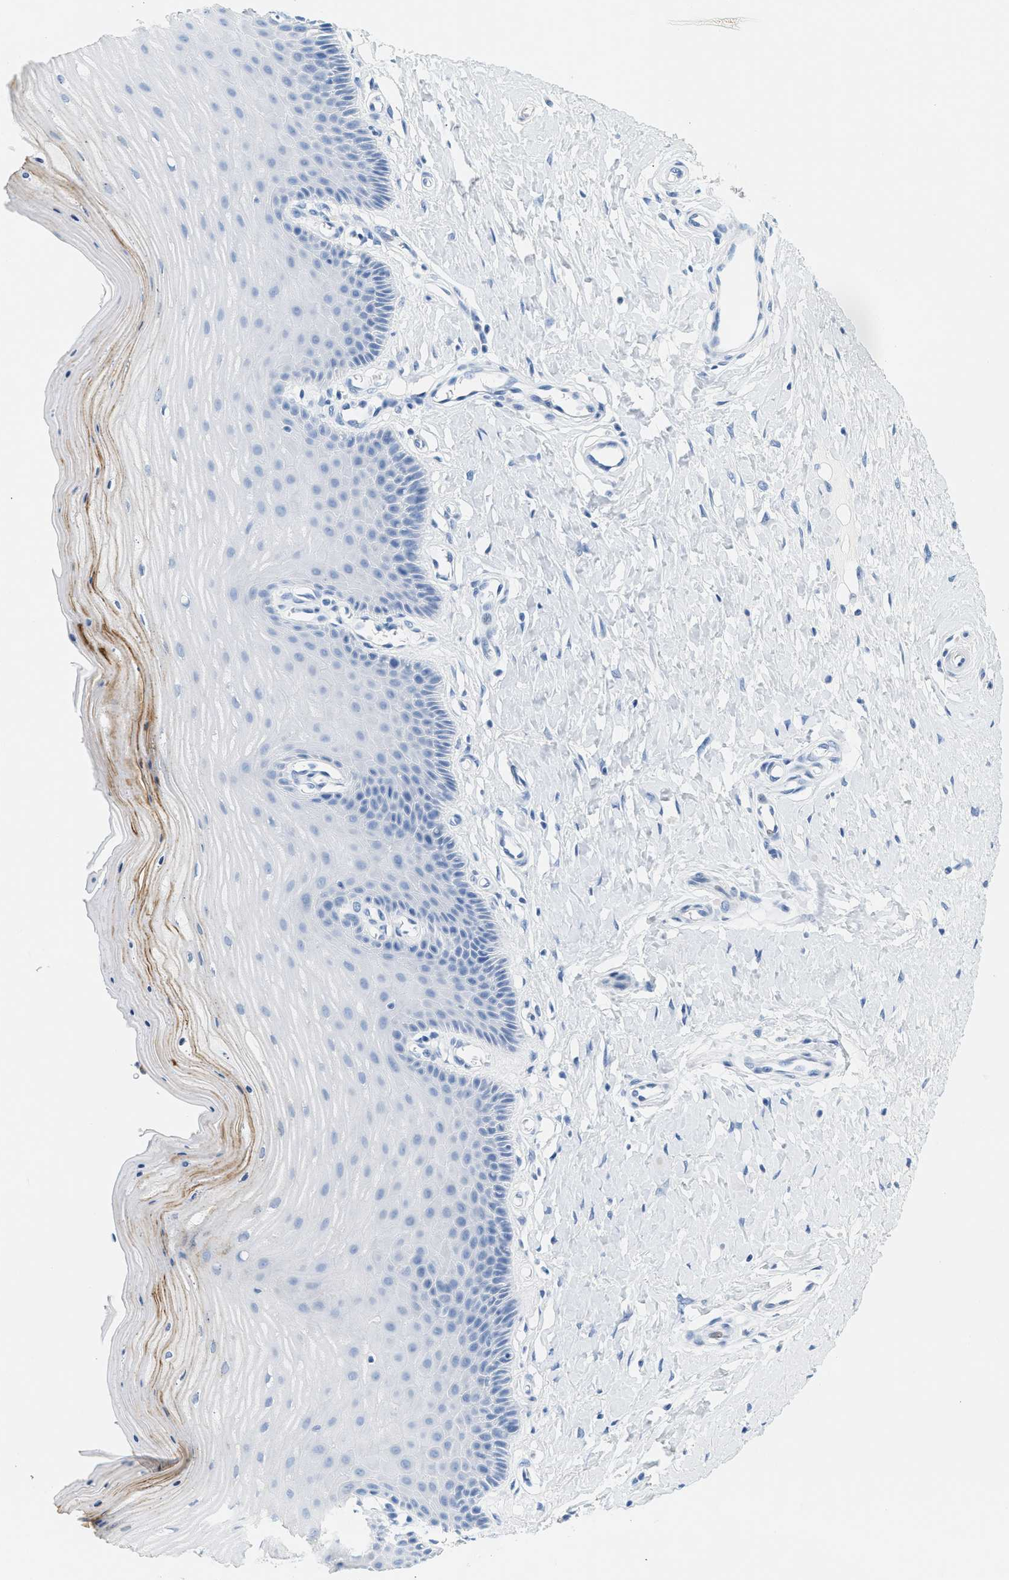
{"staining": {"intensity": "strong", "quantity": ">75%", "location": "cytoplasmic/membranous"}, "tissue": "cervix", "cell_type": "Glandular cells", "image_type": "normal", "snomed": [{"axis": "morphology", "description": "Normal tissue, NOS"}, {"axis": "topography", "description": "Cervix"}], "caption": "The immunohistochemical stain highlights strong cytoplasmic/membranous staining in glandular cells of normal cervix. Immunohistochemistry (ihc) stains the protein in brown and the nuclei are stained blue.", "gene": "LCN2", "patient": {"sex": "female", "age": 55}}